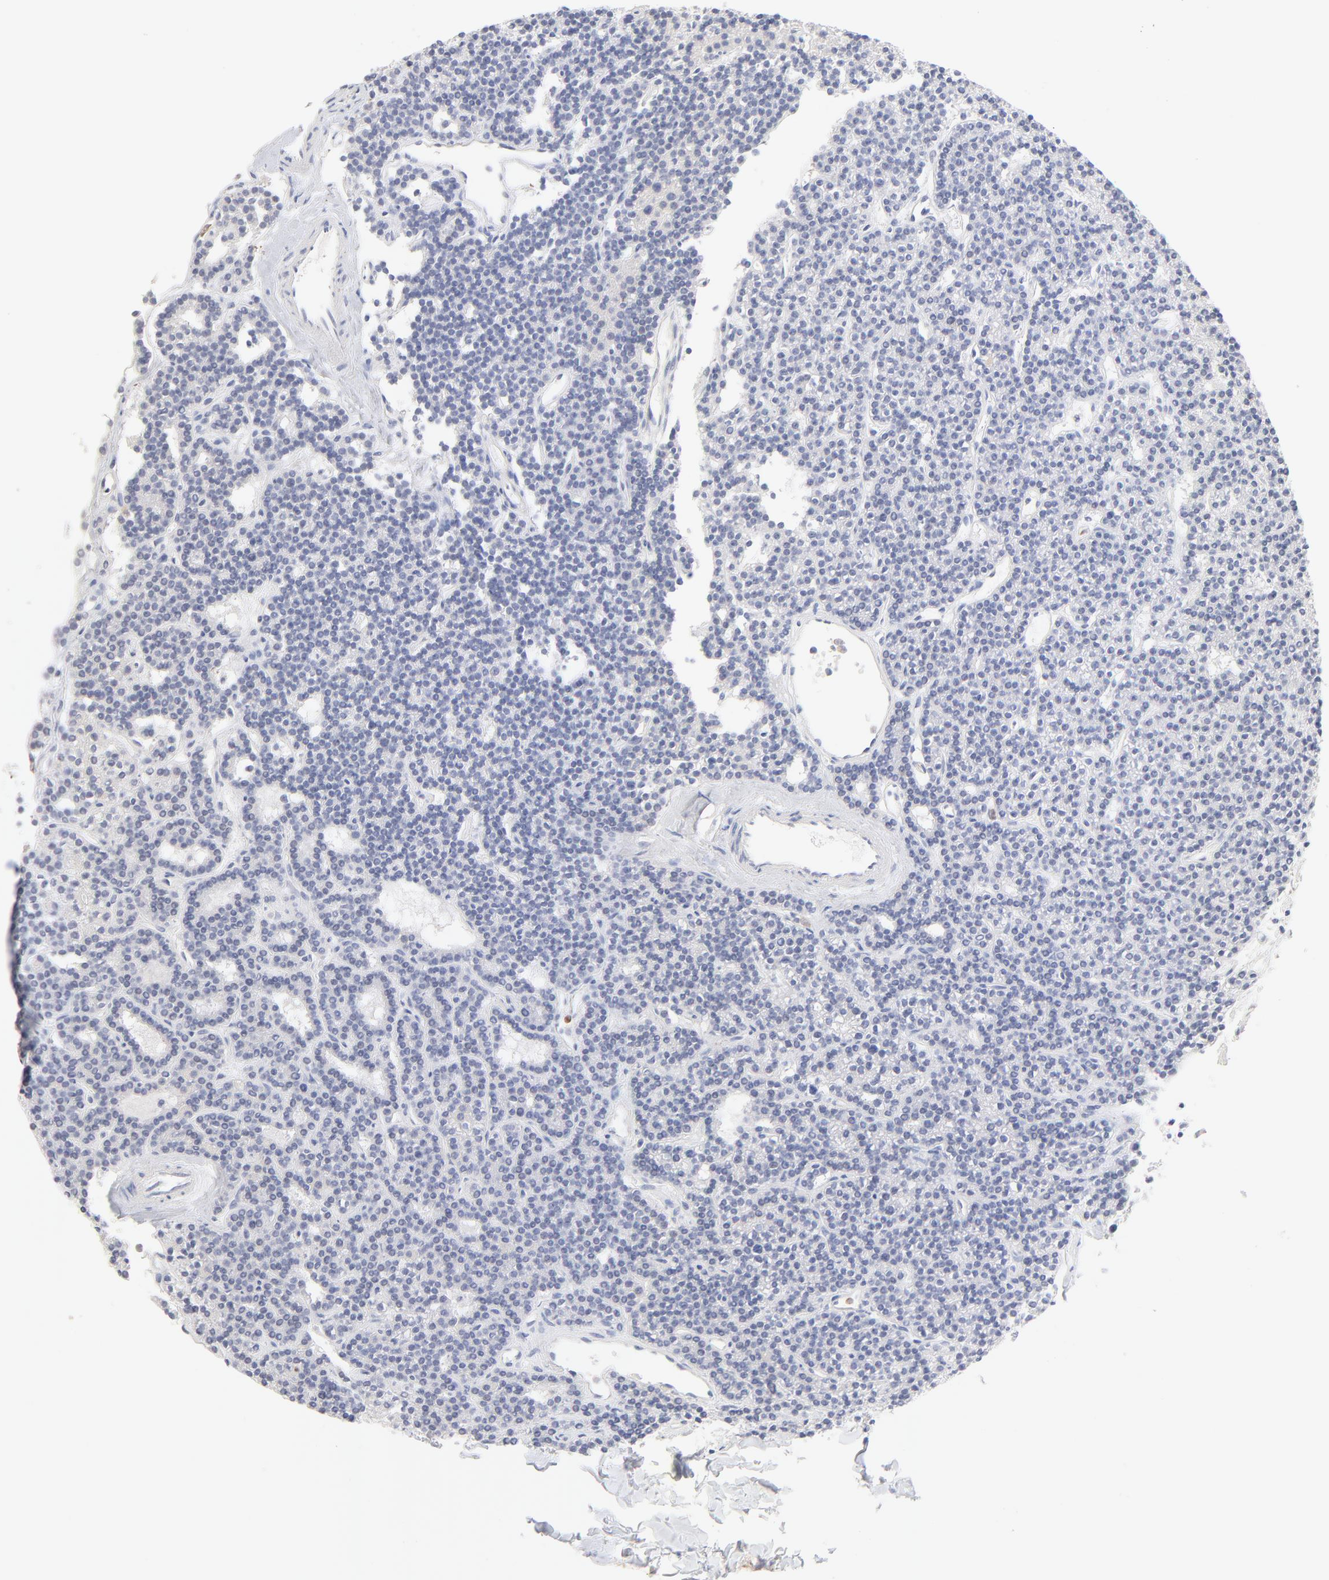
{"staining": {"intensity": "negative", "quantity": "none", "location": "none"}, "tissue": "parathyroid gland", "cell_type": "Glandular cells", "image_type": "normal", "snomed": [{"axis": "morphology", "description": "Normal tissue, NOS"}, {"axis": "topography", "description": "Parathyroid gland"}], "caption": "The IHC micrograph has no significant expression in glandular cells of parathyroid gland. Nuclei are stained in blue.", "gene": "ONECUT1", "patient": {"sex": "female", "age": 45}}